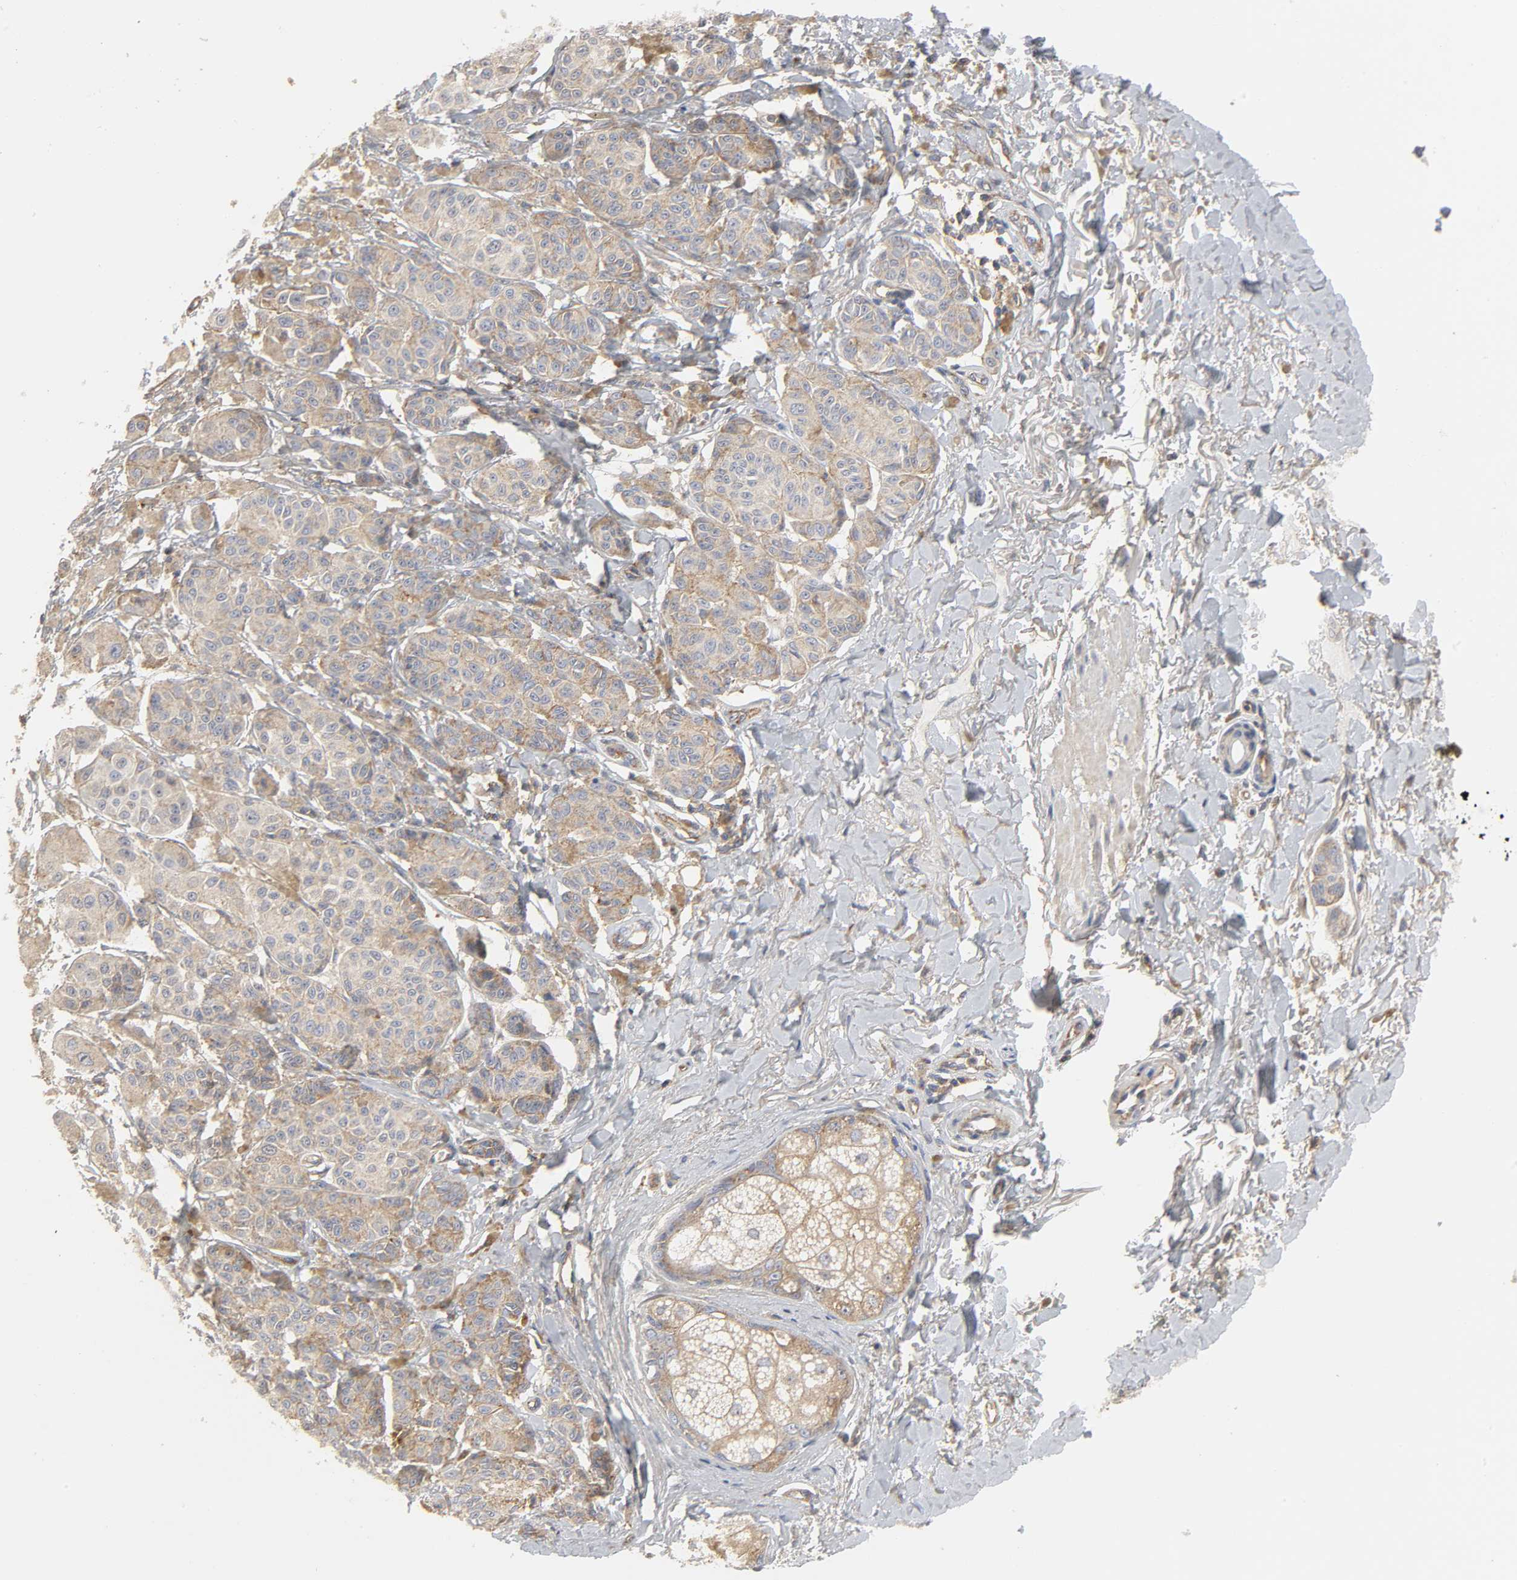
{"staining": {"intensity": "moderate", "quantity": ">75%", "location": "cytoplasmic/membranous"}, "tissue": "melanoma", "cell_type": "Tumor cells", "image_type": "cancer", "snomed": [{"axis": "morphology", "description": "Malignant melanoma, NOS"}, {"axis": "topography", "description": "Skin"}], "caption": "IHC of human malignant melanoma displays medium levels of moderate cytoplasmic/membranous positivity in approximately >75% of tumor cells.", "gene": "SH3GLB1", "patient": {"sex": "male", "age": 76}}